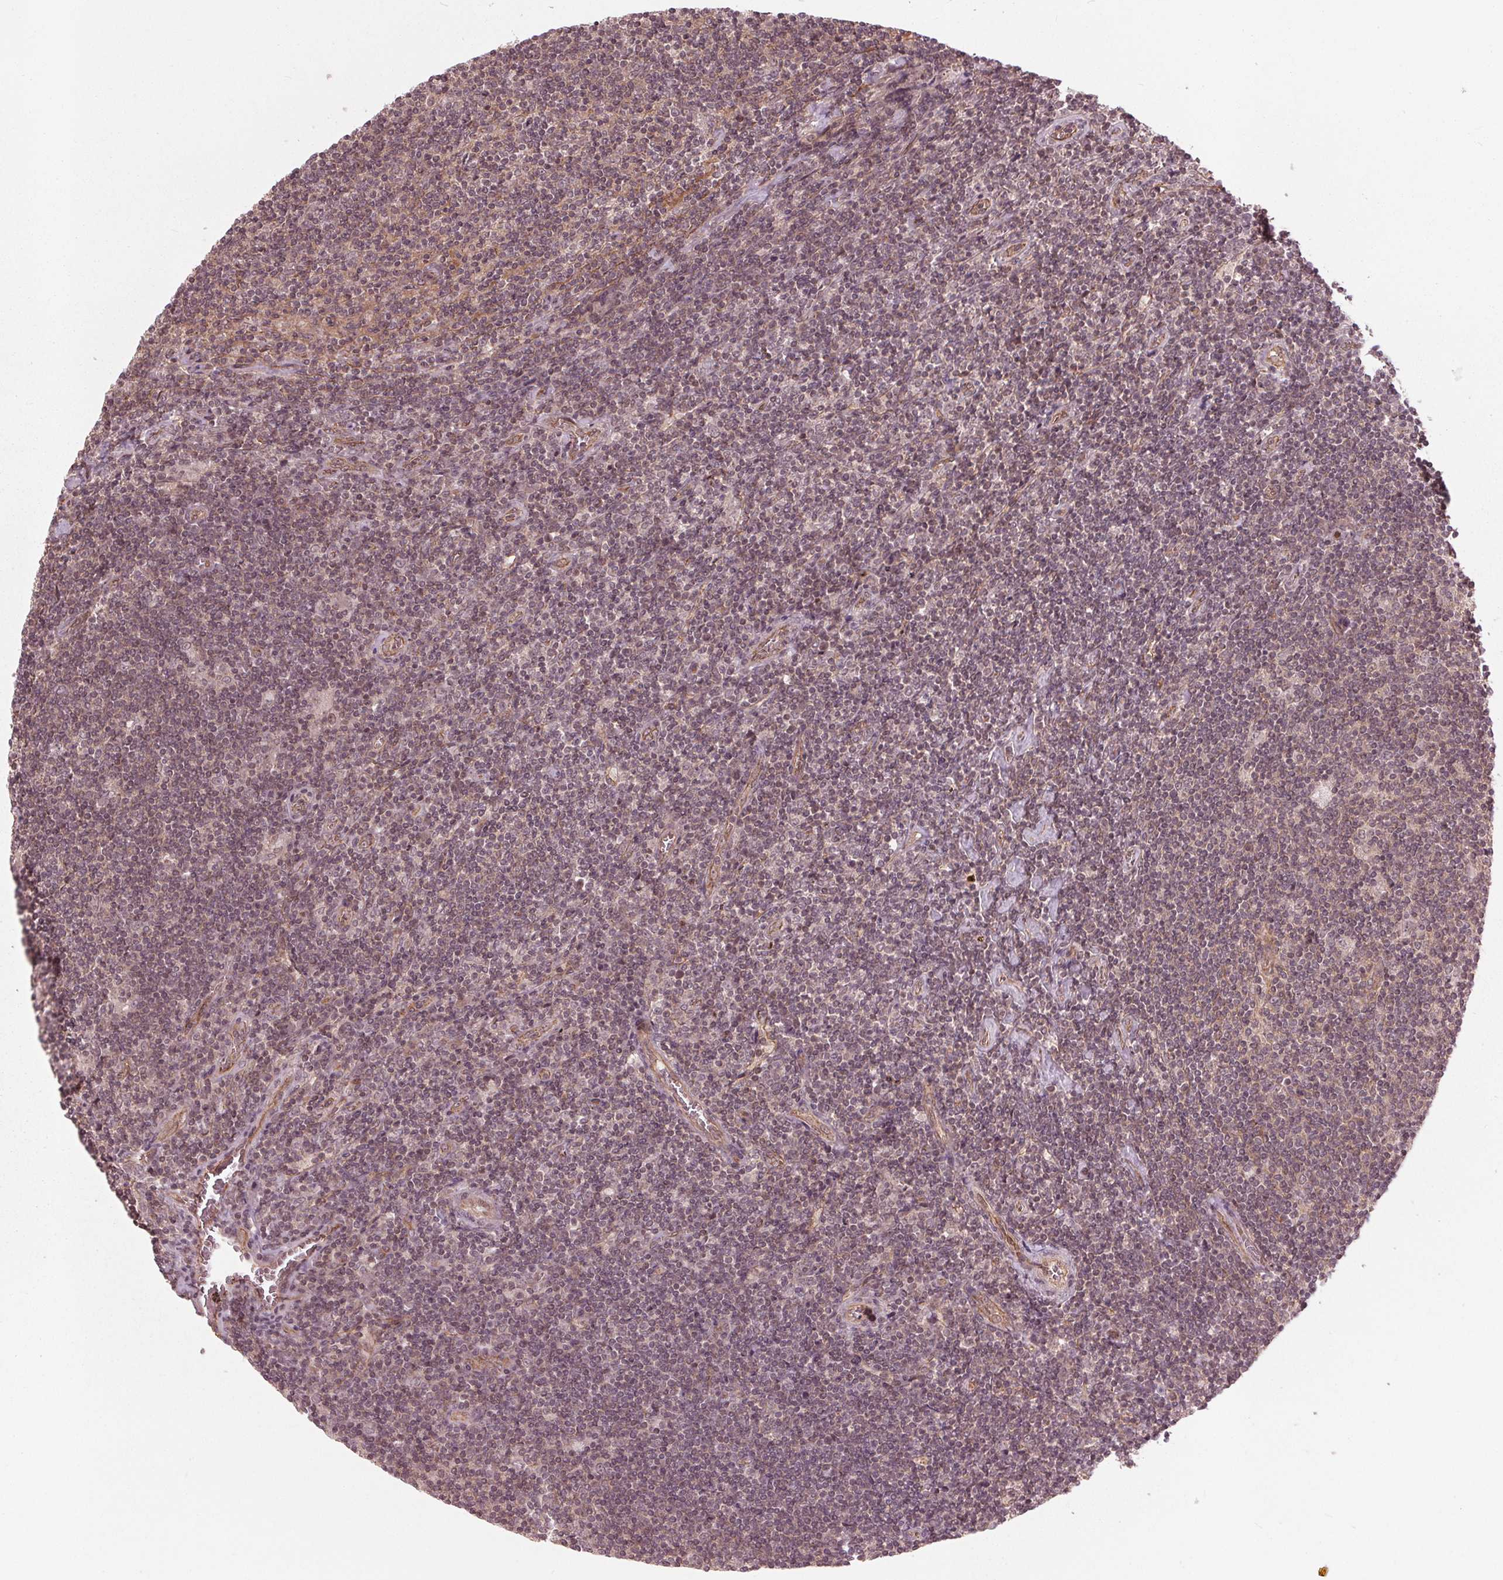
{"staining": {"intensity": "negative", "quantity": "none", "location": "none"}, "tissue": "lymphoma", "cell_type": "Tumor cells", "image_type": "cancer", "snomed": [{"axis": "morphology", "description": "Hodgkin's disease, NOS"}, {"axis": "topography", "description": "Lymph node"}], "caption": "Immunohistochemical staining of human Hodgkin's disease shows no significant staining in tumor cells.", "gene": "BTBD1", "patient": {"sex": "male", "age": 40}}